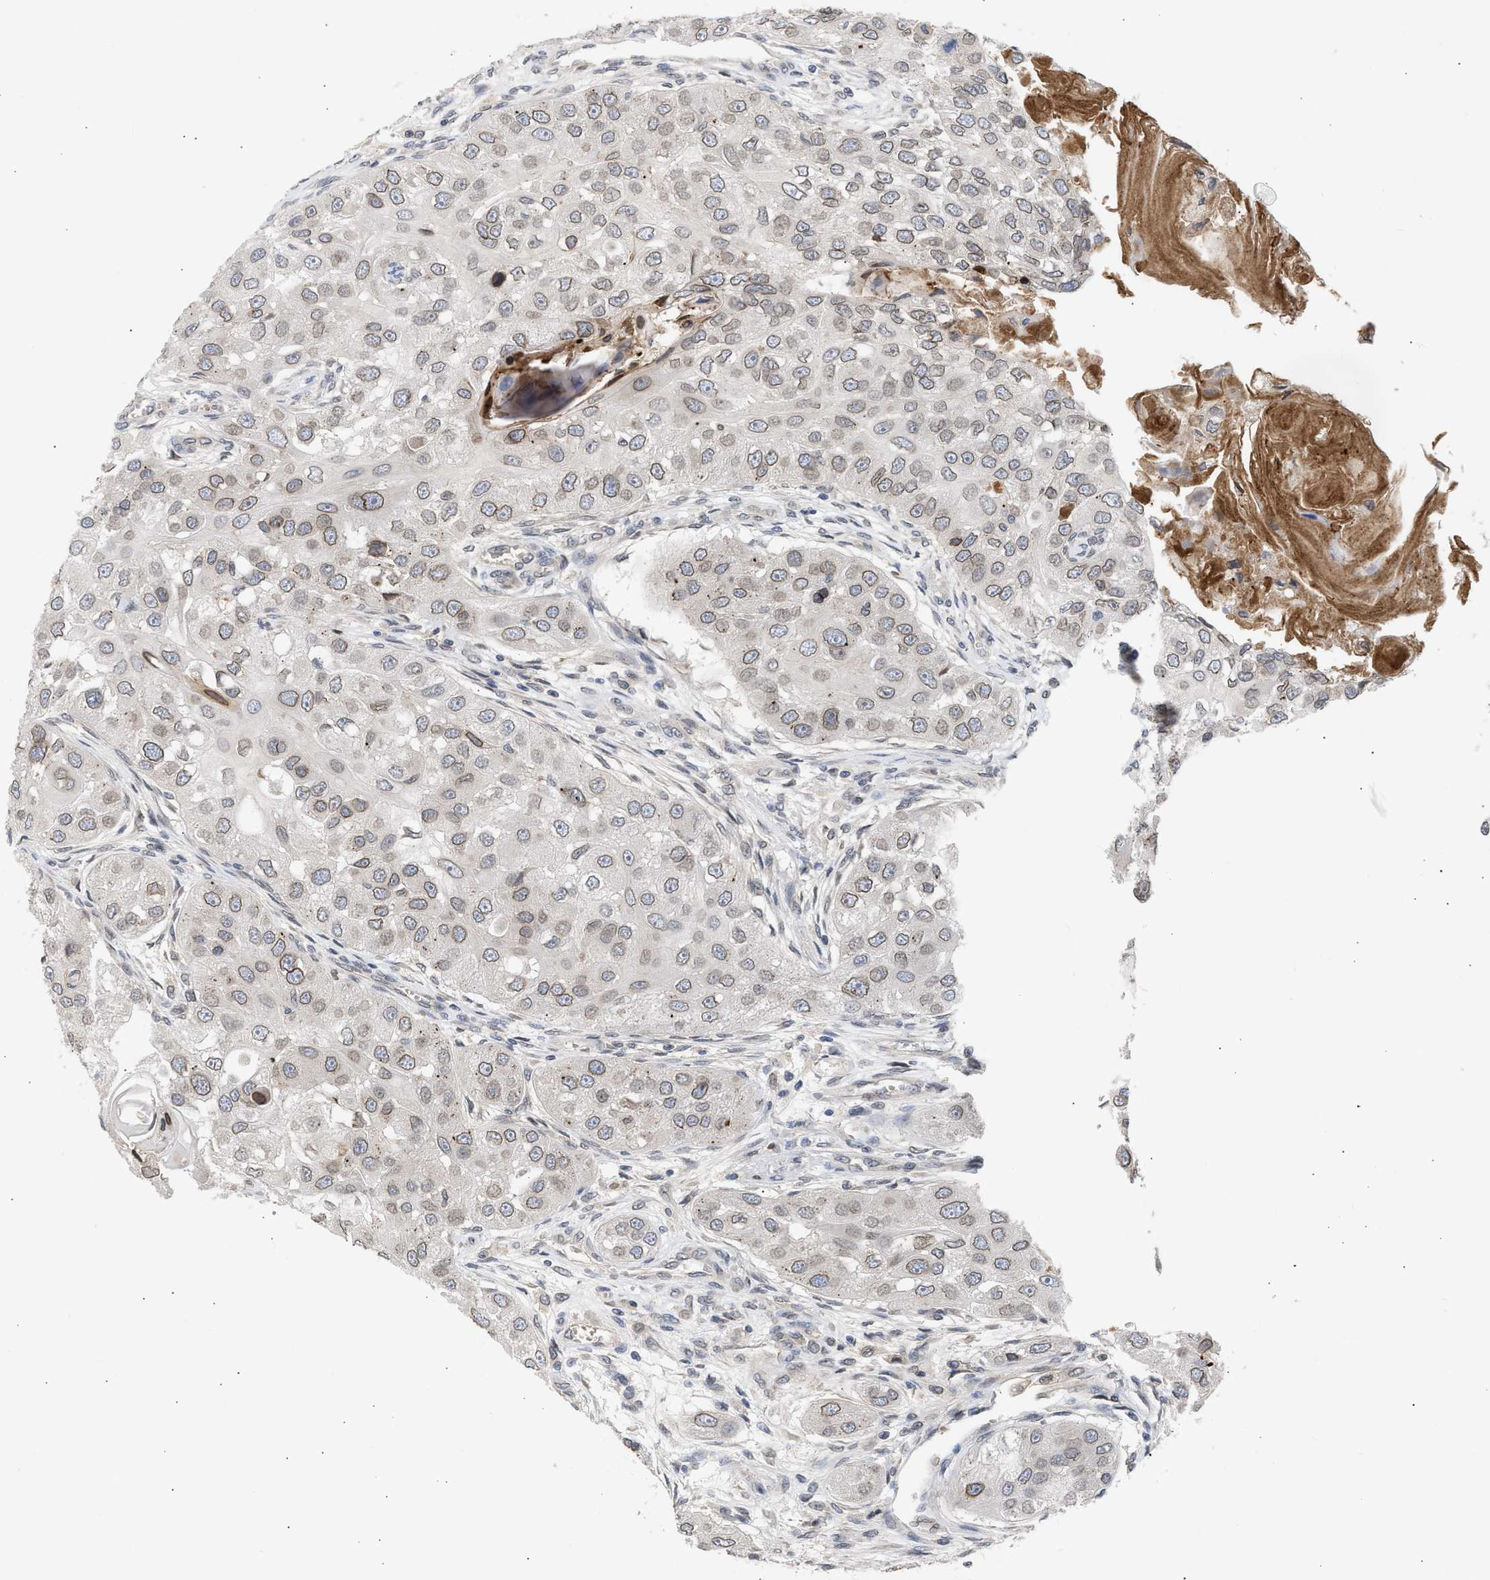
{"staining": {"intensity": "weak", "quantity": ">75%", "location": "cytoplasmic/membranous,nuclear"}, "tissue": "head and neck cancer", "cell_type": "Tumor cells", "image_type": "cancer", "snomed": [{"axis": "morphology", "description": "Normal tissue, NOS"}, {"axis": "morphology", "description": "Squamous cell carcinoma, NOS"}, {"axis": "topography", "description": "Skeletal muscle"}, {"axis": "topography", "description": "Head-Neck"}], "caption": "Head and neck cancer stained with DAB (3,3'-diaminobenzidine) IHC reveals low levels of weak cytoplasmic/membranous and nuclear expression in approximately >75% of tumor cells.", "gene": "NUP62", "patient": {"sex": "male", "age": 51}}